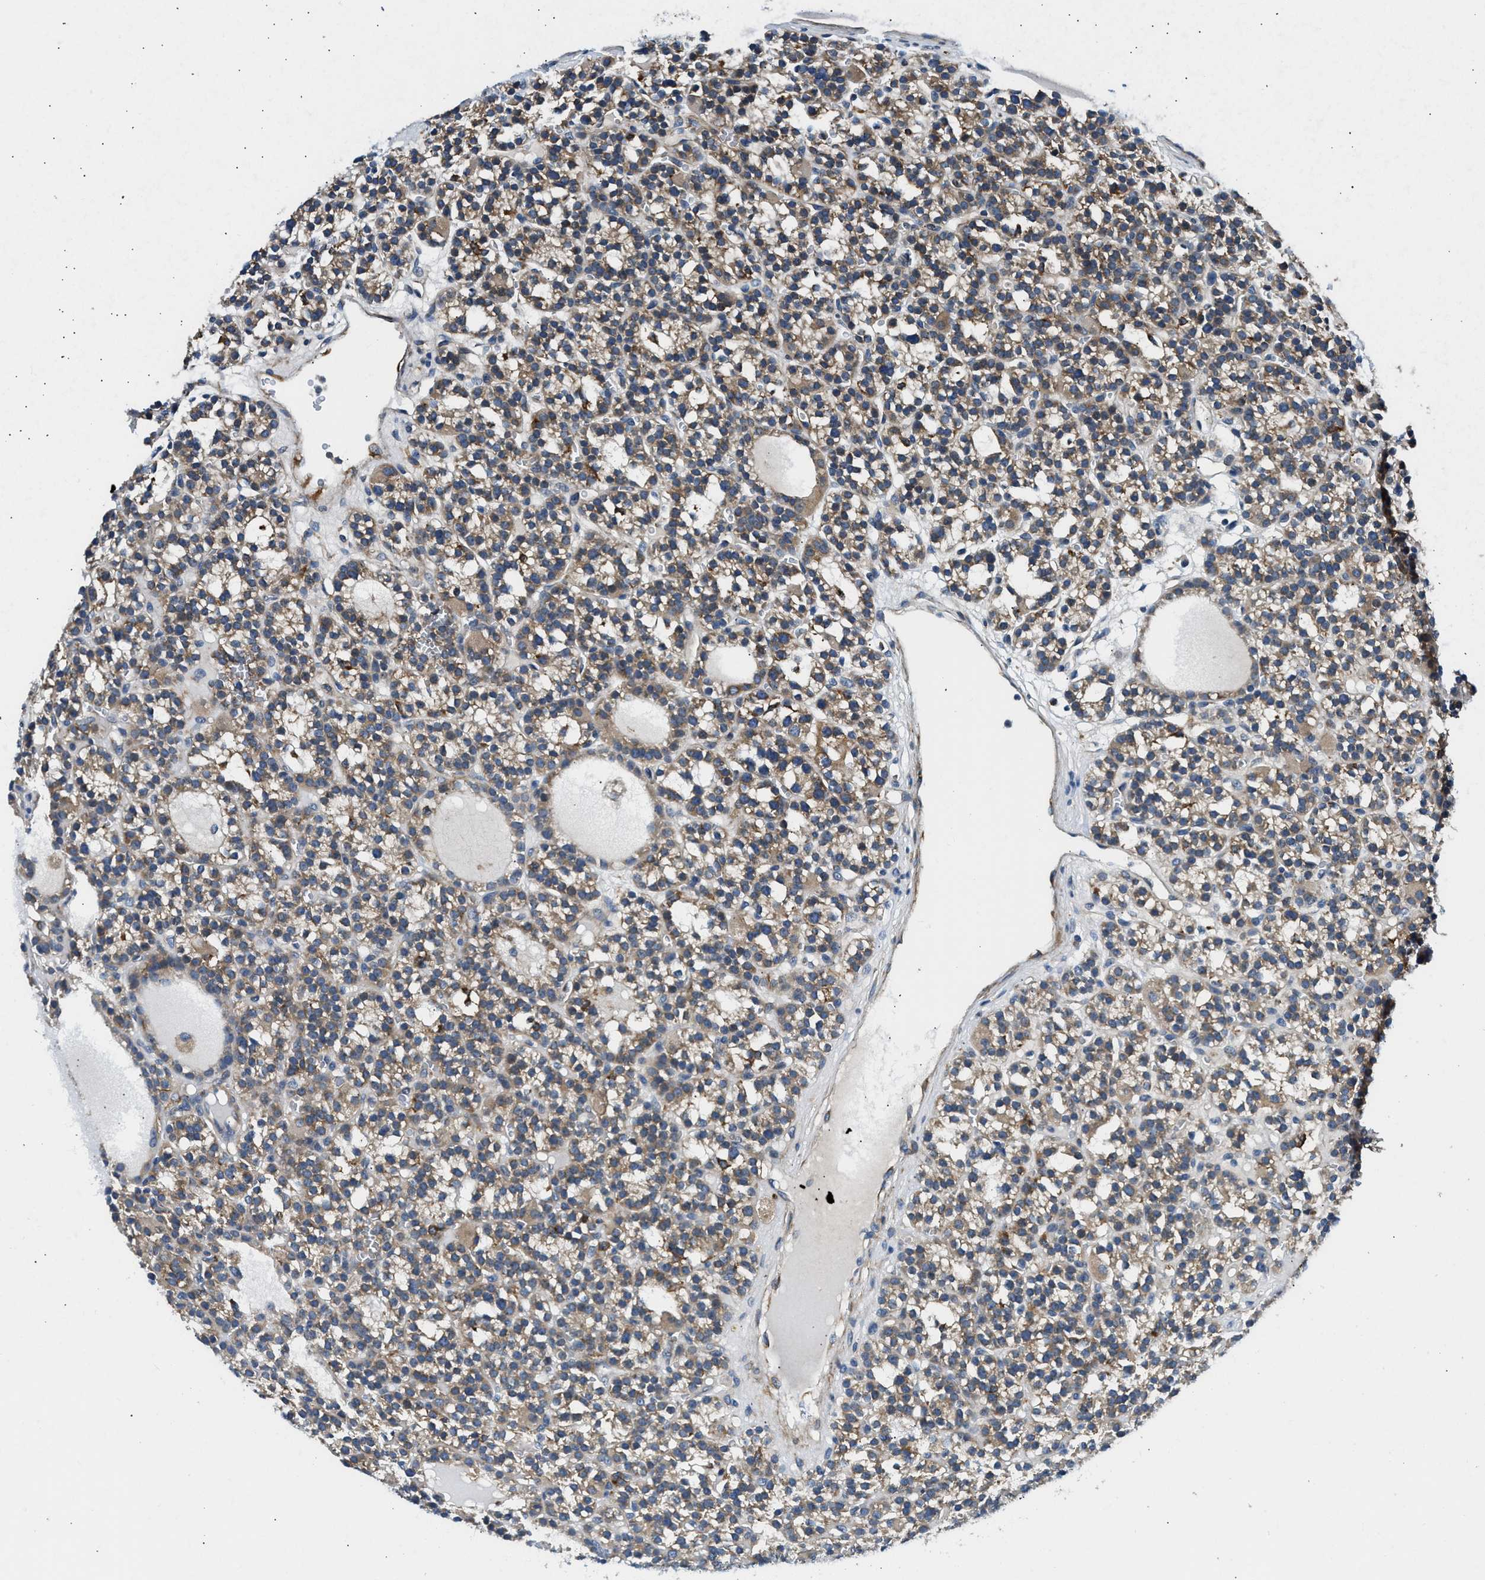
{"staining": {"intensity": "moderate", "quantity": ">75%", "location": "cytoplasmic/membranous"}, "tissue": "parathyroid gland", "cell_type": "Glandular cells", "image_type": "normal", "snomed": [{"axis": "morphology", "description": "Normal tissue, NOS"}, {"axis": "morphology", "description": "Adenoma, NOS"}, {"axis": "topography", "description": "Parathyroid gland"}], "caption": "A high-resolution micrograph shows IHC staining of unremarkable parathyroid gland, which reveals moderate cytoplasmic/membranous expression in approximately >75% of glandular cells. The staining is performed using DAB brown chromogen to label protein expression. The nuclei are counter-stained blue using hematoxylin.", "gene": "LPIN2", "patient": {"sex": "female", "age": 58}}